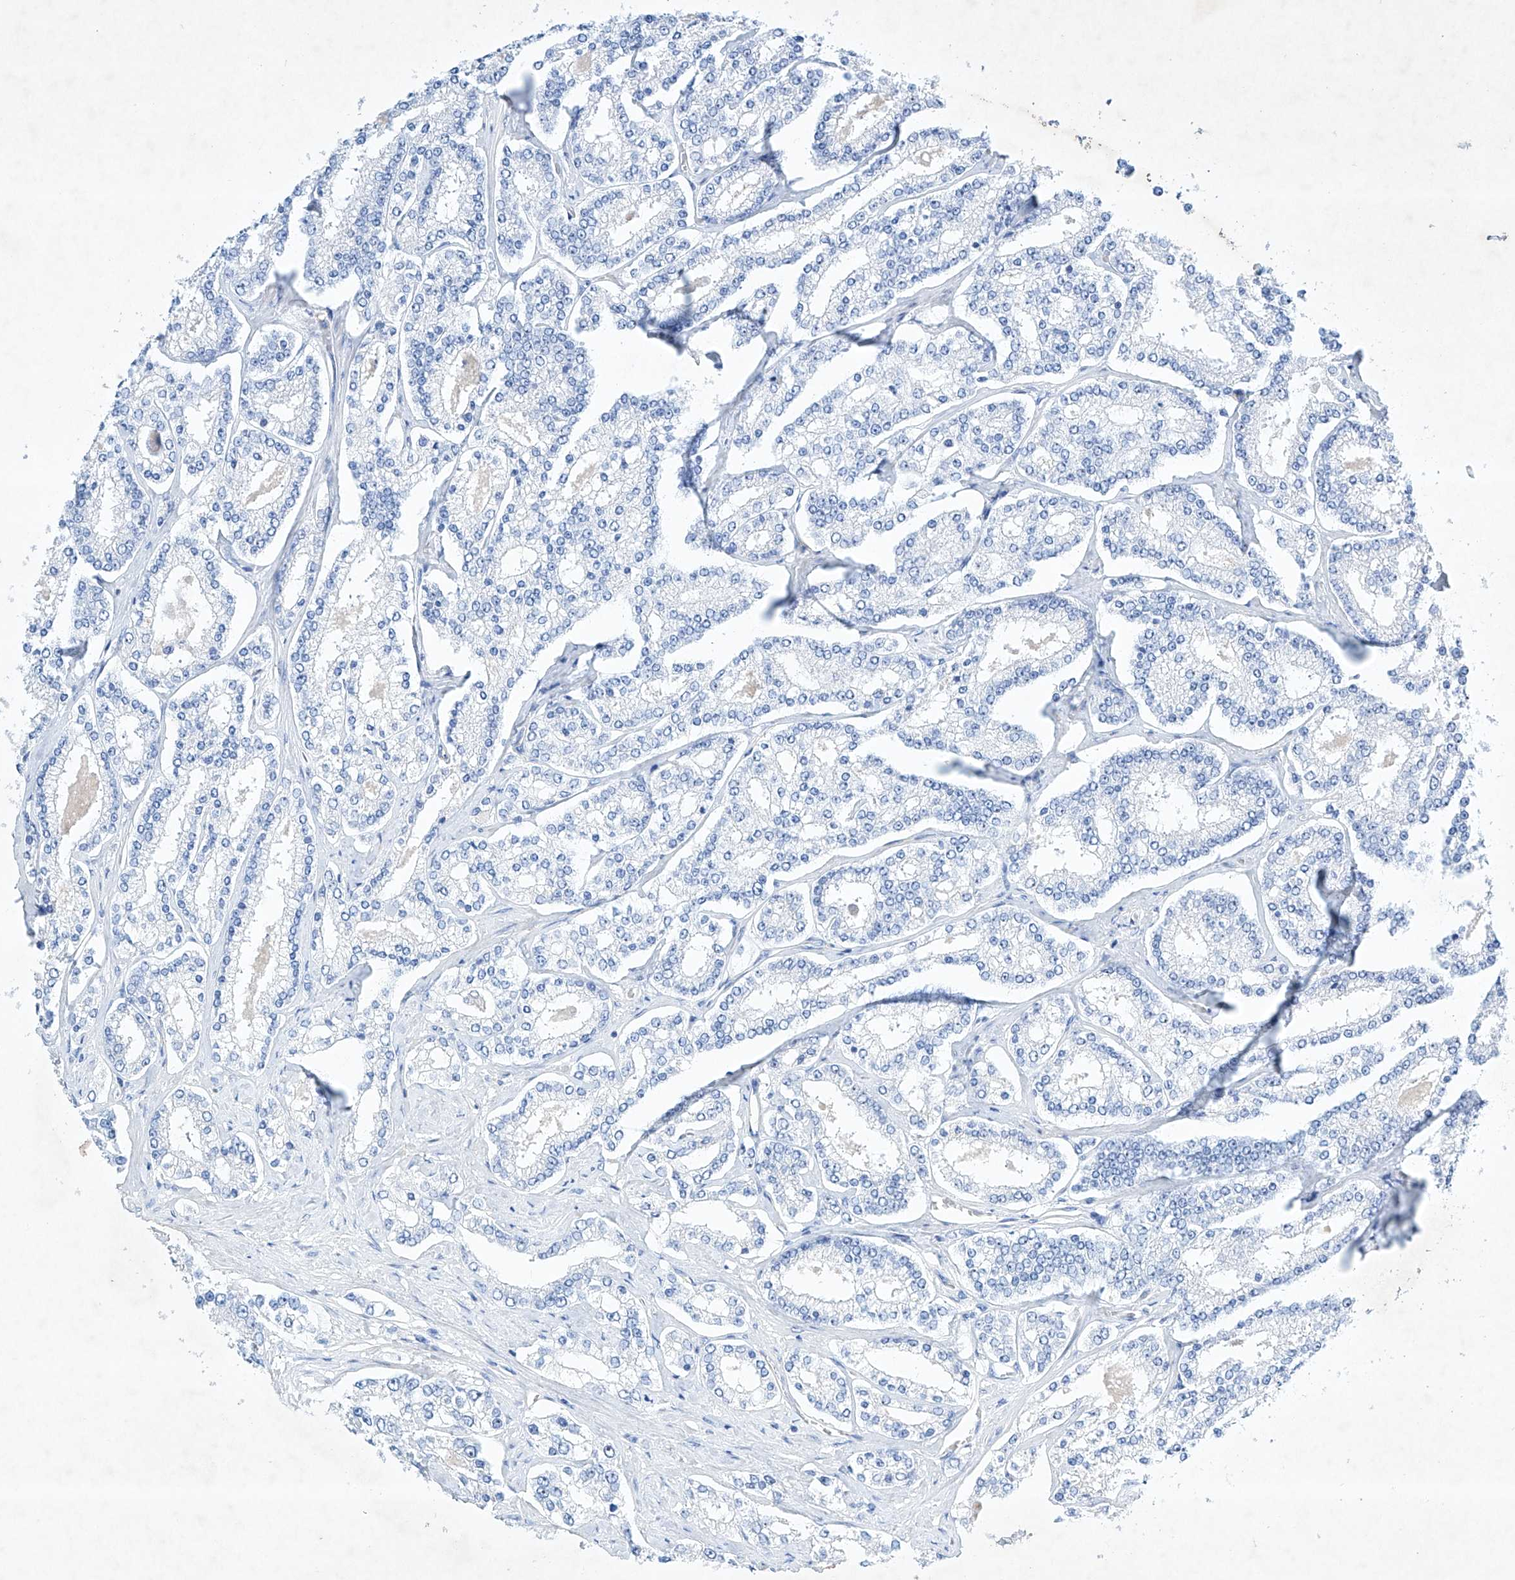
{"staining": {"intensity": "negative", "quantity": "none", "location": "none"}, "tissue": "prostate cancer", "cell_type": "Tumor cells", "image_type": "cancer", "snomed": [{"axis": "morphology", "description": "Normal tissue, NOS"}, {"axis": "morphology", "description": "Adenocarcinoma, High grade"}, {"axis": "topography", "description": "Prostate"}], "caption": "Histopathology image shows no protein expression in tumor cells of prostate adenocarcinoma (high-grade) tissue. Brightfield microscopy of IHC stained with DAB (brown) and hematoxylin (blue), captured at high magnification.", "gene": "ETV7", "patient": {"sex": "male", "age": 83}}